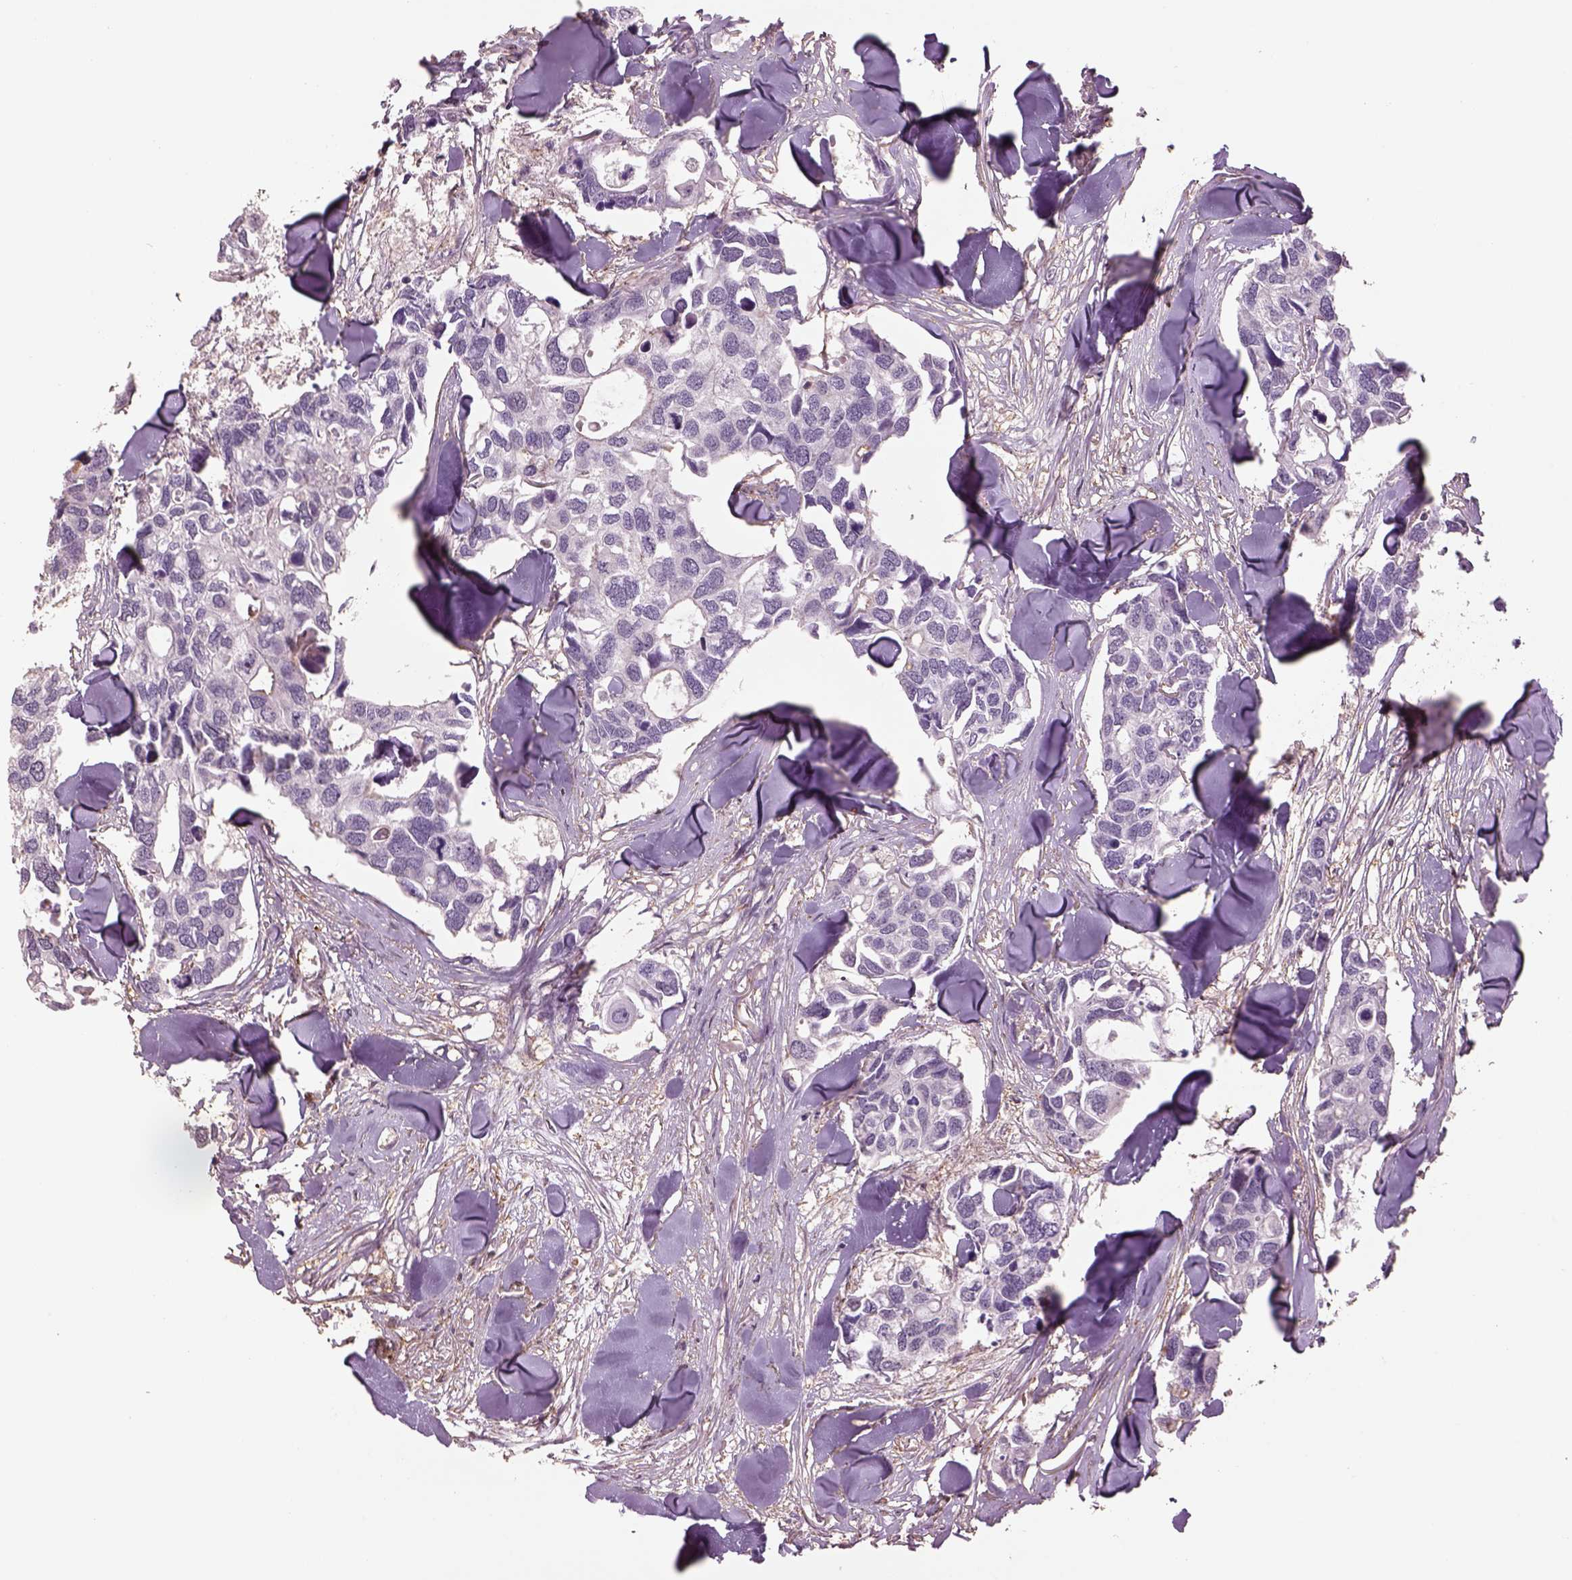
{"staining": {"intensity": "negative", "quantity": "none", "location": "none"}, "tissue": "breast cancer", "cell_type": "Tumor cells", "image_type": "cancer", "snomed": [{"axis": "morphology", "description": "Duct carcinoma"}, {"axis": "topography", "description": "Breast"}], "caption": "IHC of human breast cancer exhibits no expression in tumor cells.", "gene": "LIN7A", "patient": {"sex": "female", "age": 83}}